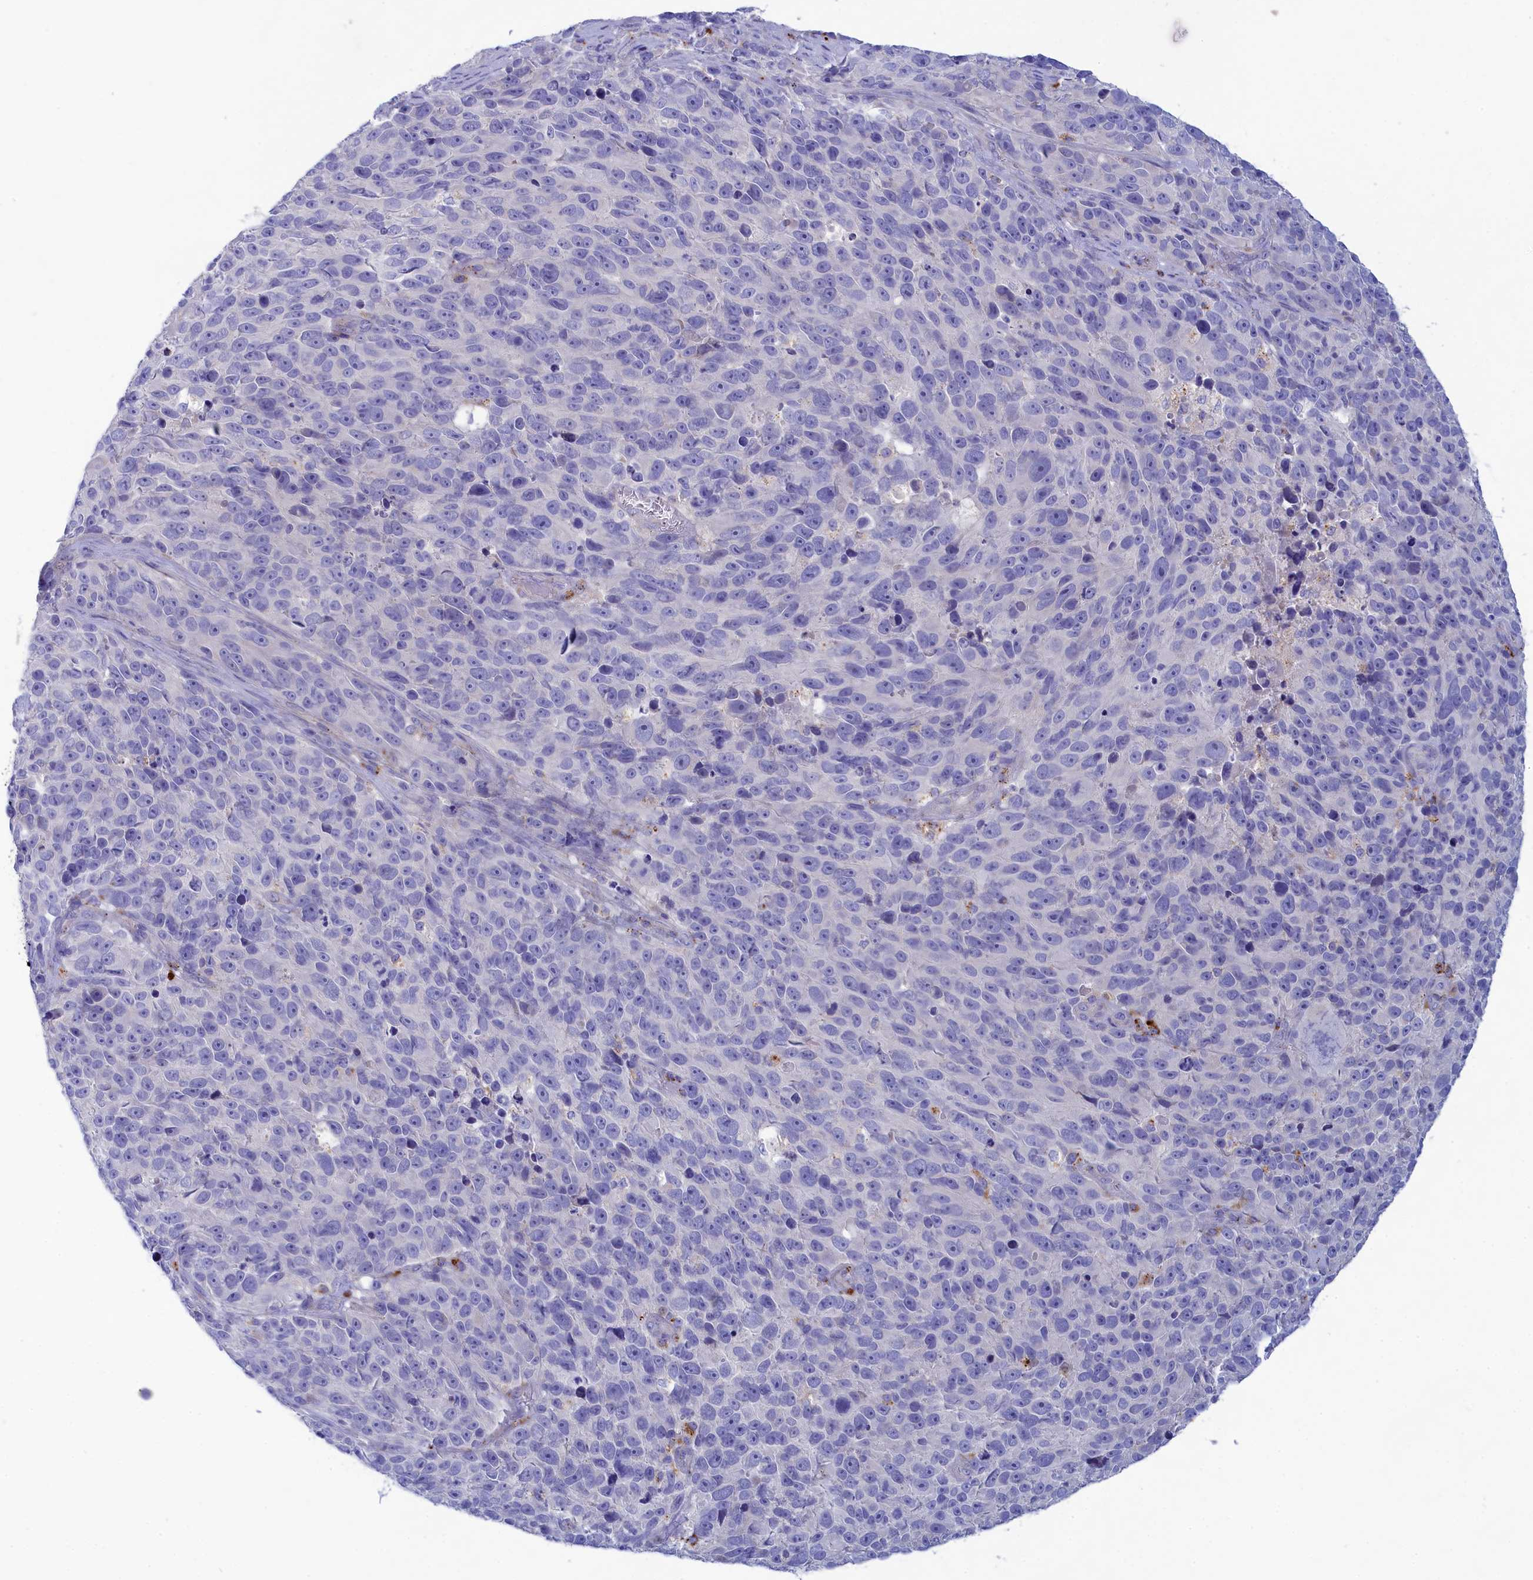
{"staining": {"intensity": "negative", "quantity": "none", "location": "none"}, "tissue": "melanoma", "cell_type": "Tumor cells", "image_type": "cancer", "snomed": [{"axis": "morphology", "description": "Malignant melanoma, NOS"}, {"axis": "topography", "description": "Skin"}], "caption": "There is no significant expression in tumor cells of melanoma.", "gene": "WDR6", "patient": {"sex": "male", "age": 84}}